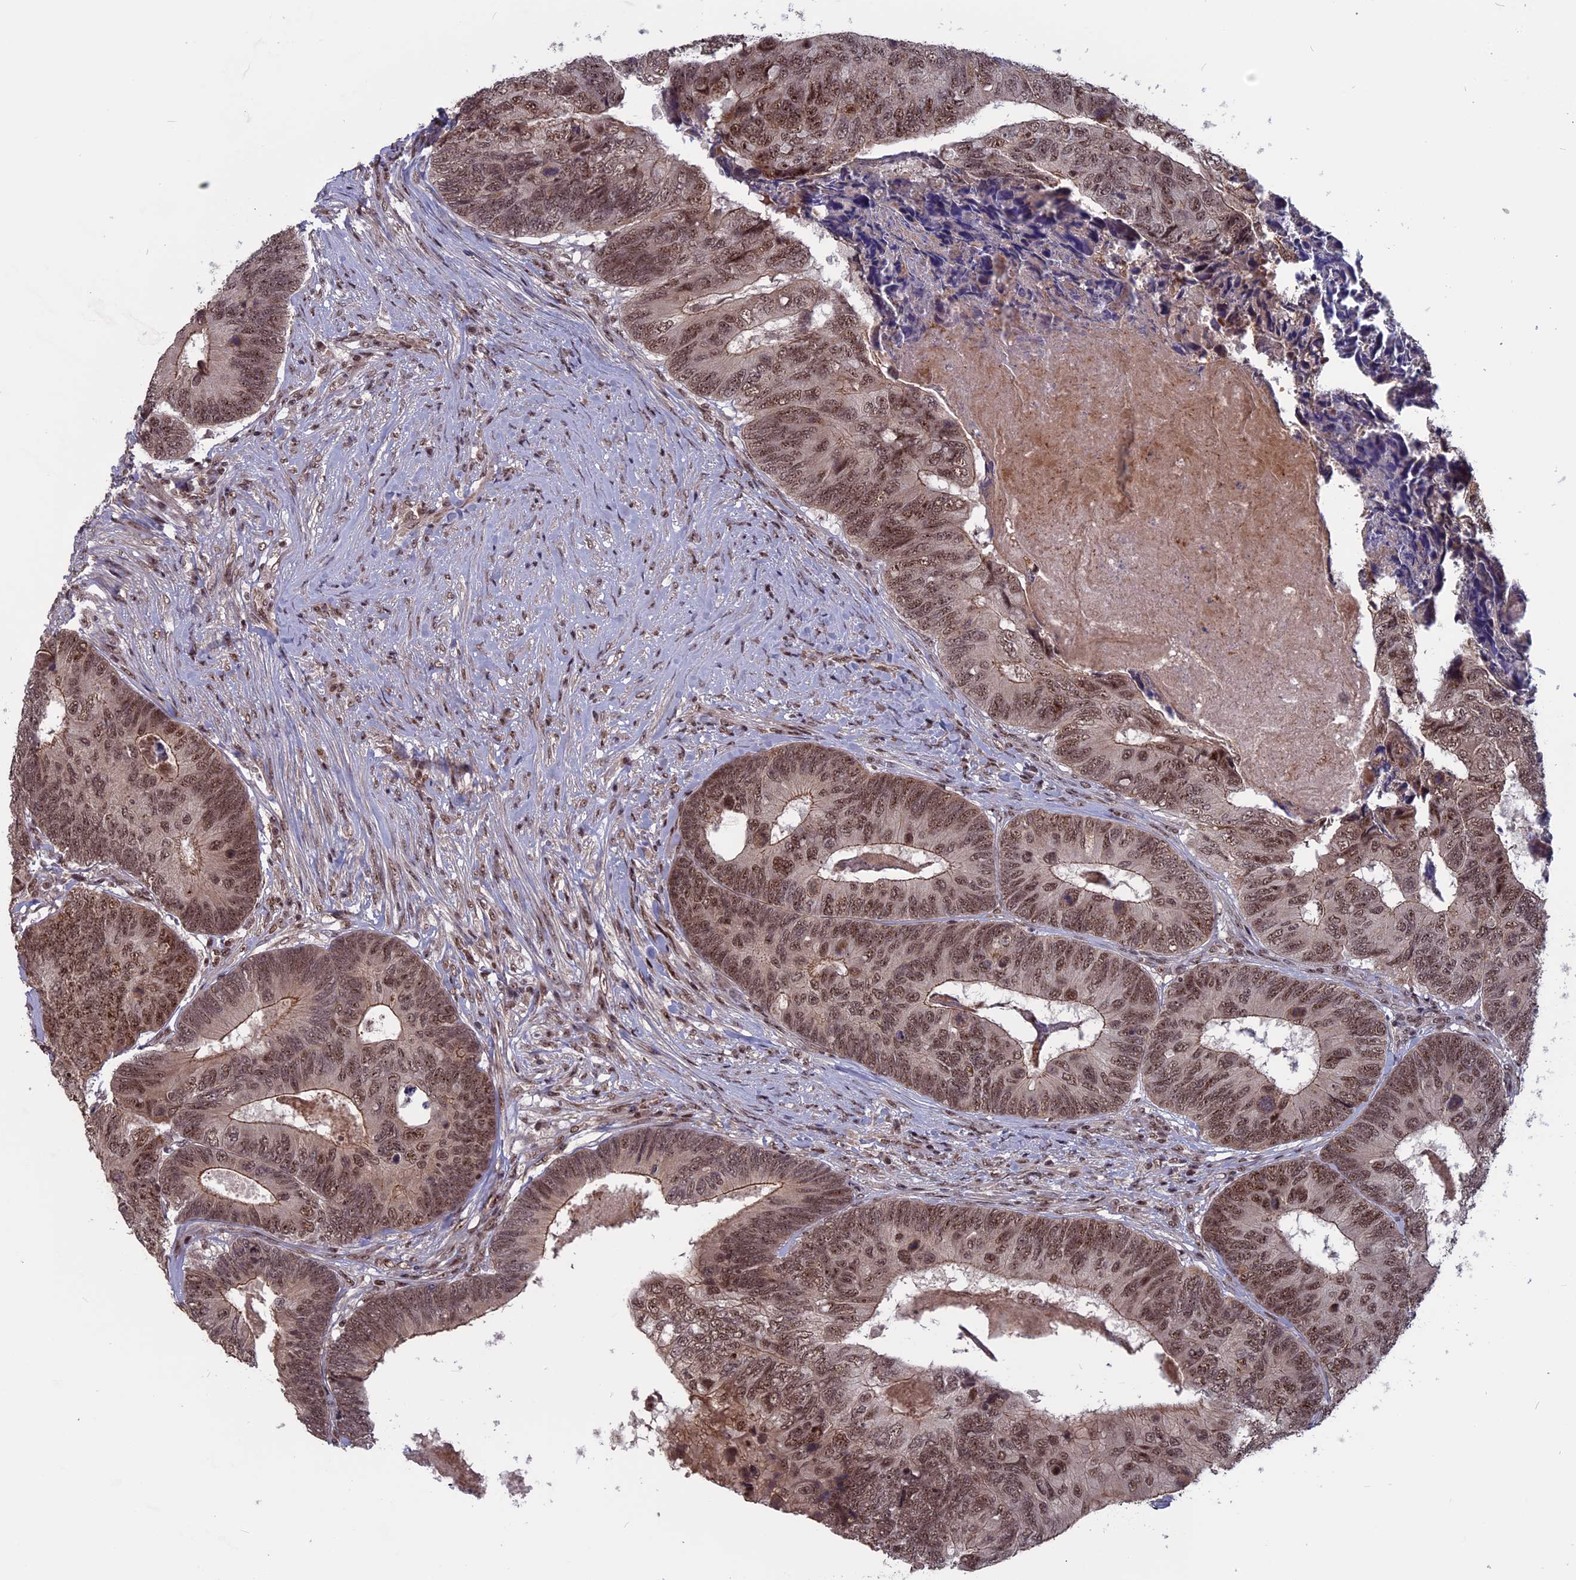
{"staining": {"intensity": "moderate", "quantity": ">75%", "location": "cytoplasmic/membranous,nuclear"}, "tissue": "colorectal cancer", "cell_type": "Tumor cells", "image_type": "cancer", "snomed": [{"axis": "morphology", "description": "Adenocarcinoma, NOS"}, {"axis": "topography", "description": "Colon"}], "caption": "DAB (3,3'-diaminobenzidine) immunohistochemical staining of human colorectal cancer demonstrates moderate cytoplasmic/membranous and nuclear protein staining in about >75% of tumor cells. The staining was performed using DAB (3,3'-diaminobenzidine) to visualize the protein expression in brown, while the nuclei were stained in blue with hematoxylin (Magnification: 20x).", "gene": "CACTIN", "patient": {"sex": "female", "age": 67}}